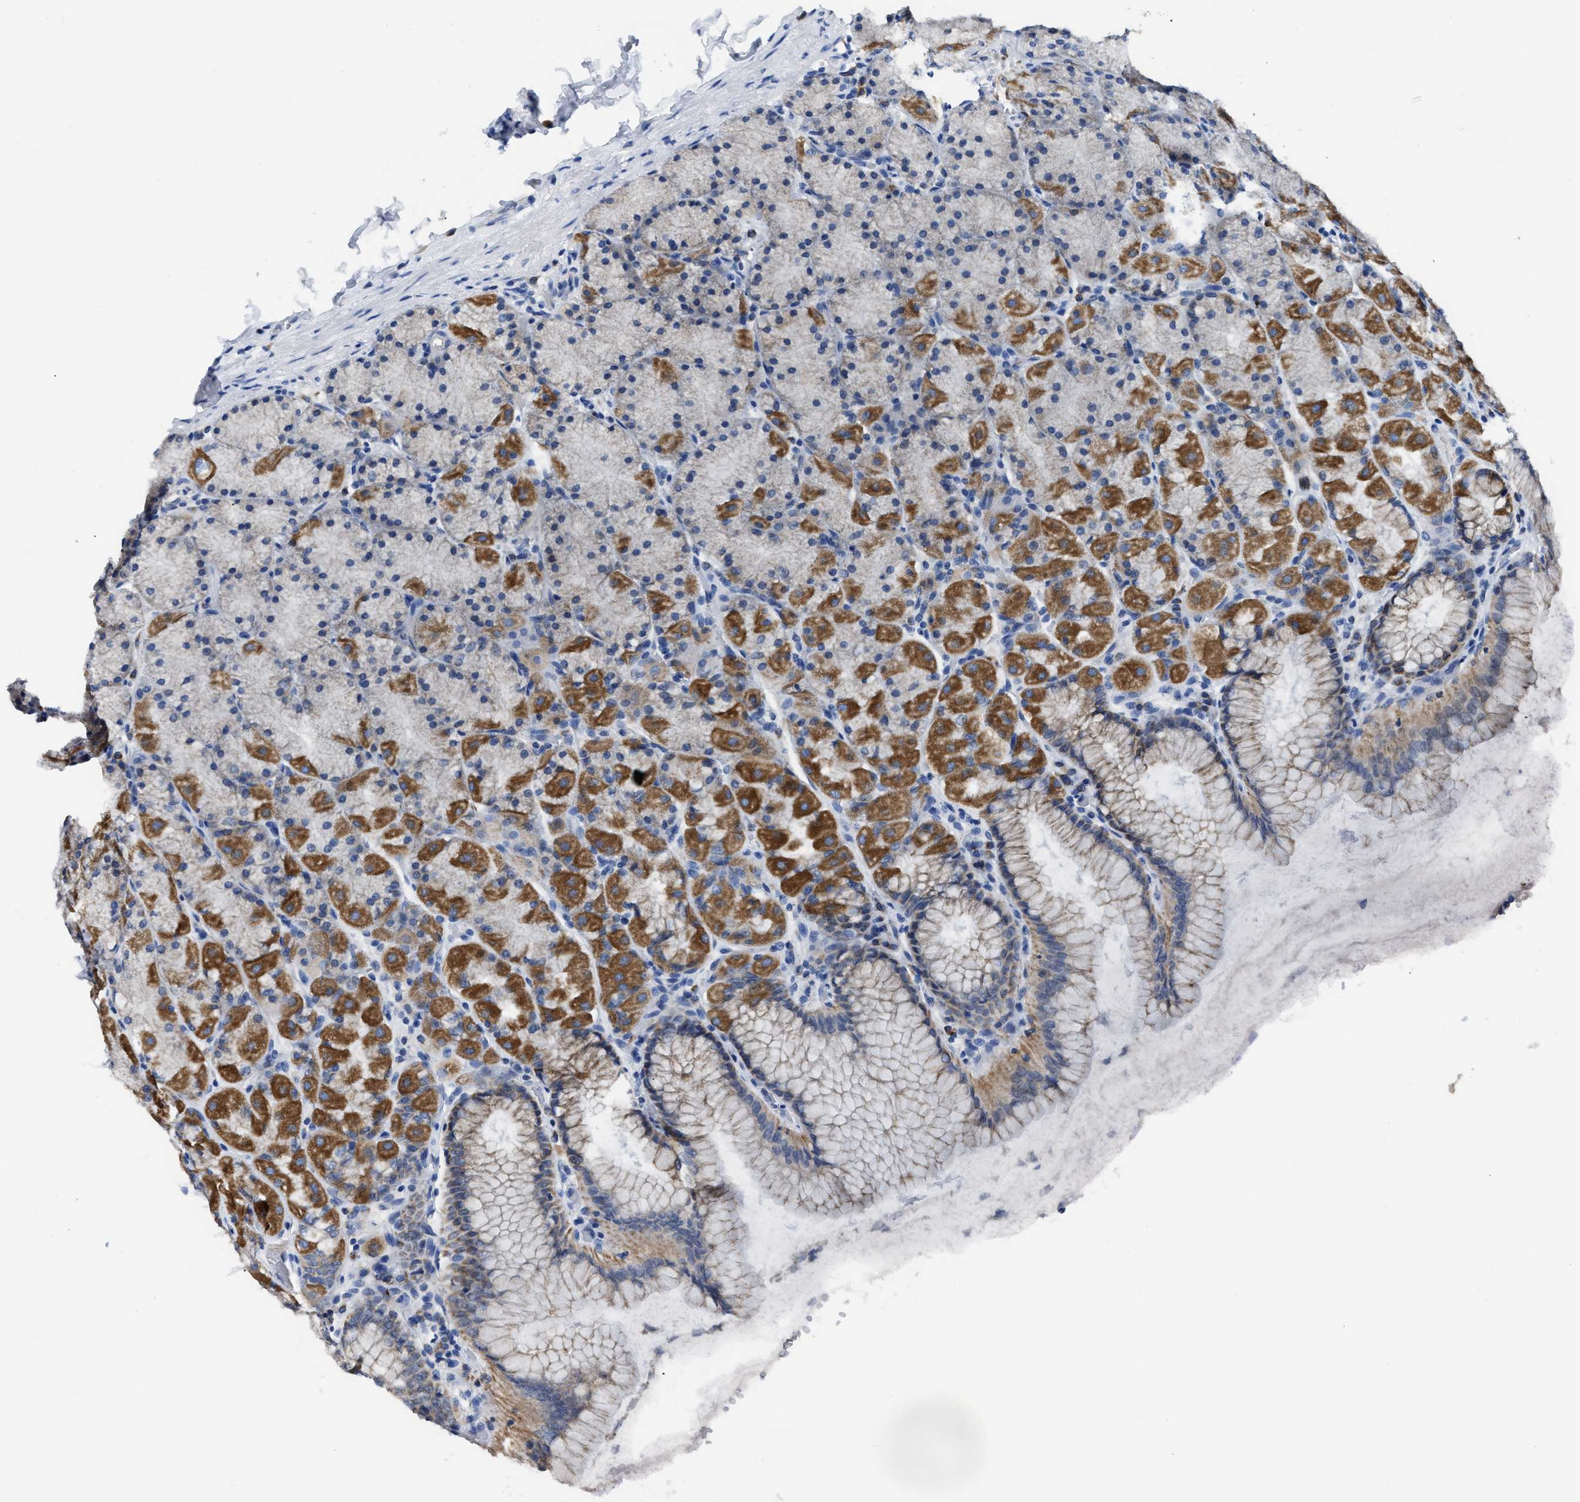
{"staining": {"intensity": "strong", "quantity": "25%-75%", "location": "cytoplasmic/membranous"}, "tissue": "stomach", "cell_type": "Glandular cells", "image_type": "normal", "snomed": [{"axis": "morphology", "description": "Normal tissue, NOS"}, {"axis": "topography", "description": "Stomach, upper"}], "caption": "Brown immunohistochemical staining in normal stomach shows strong cytoplasmic/membranous positivity in about 25%-75% of glandular cells. Immunohistochemistry stains the protein of interest in brown and the nuclei are stained blue.", "gene": "ETFA", "patient": {"sex": "female", "age": 56}}